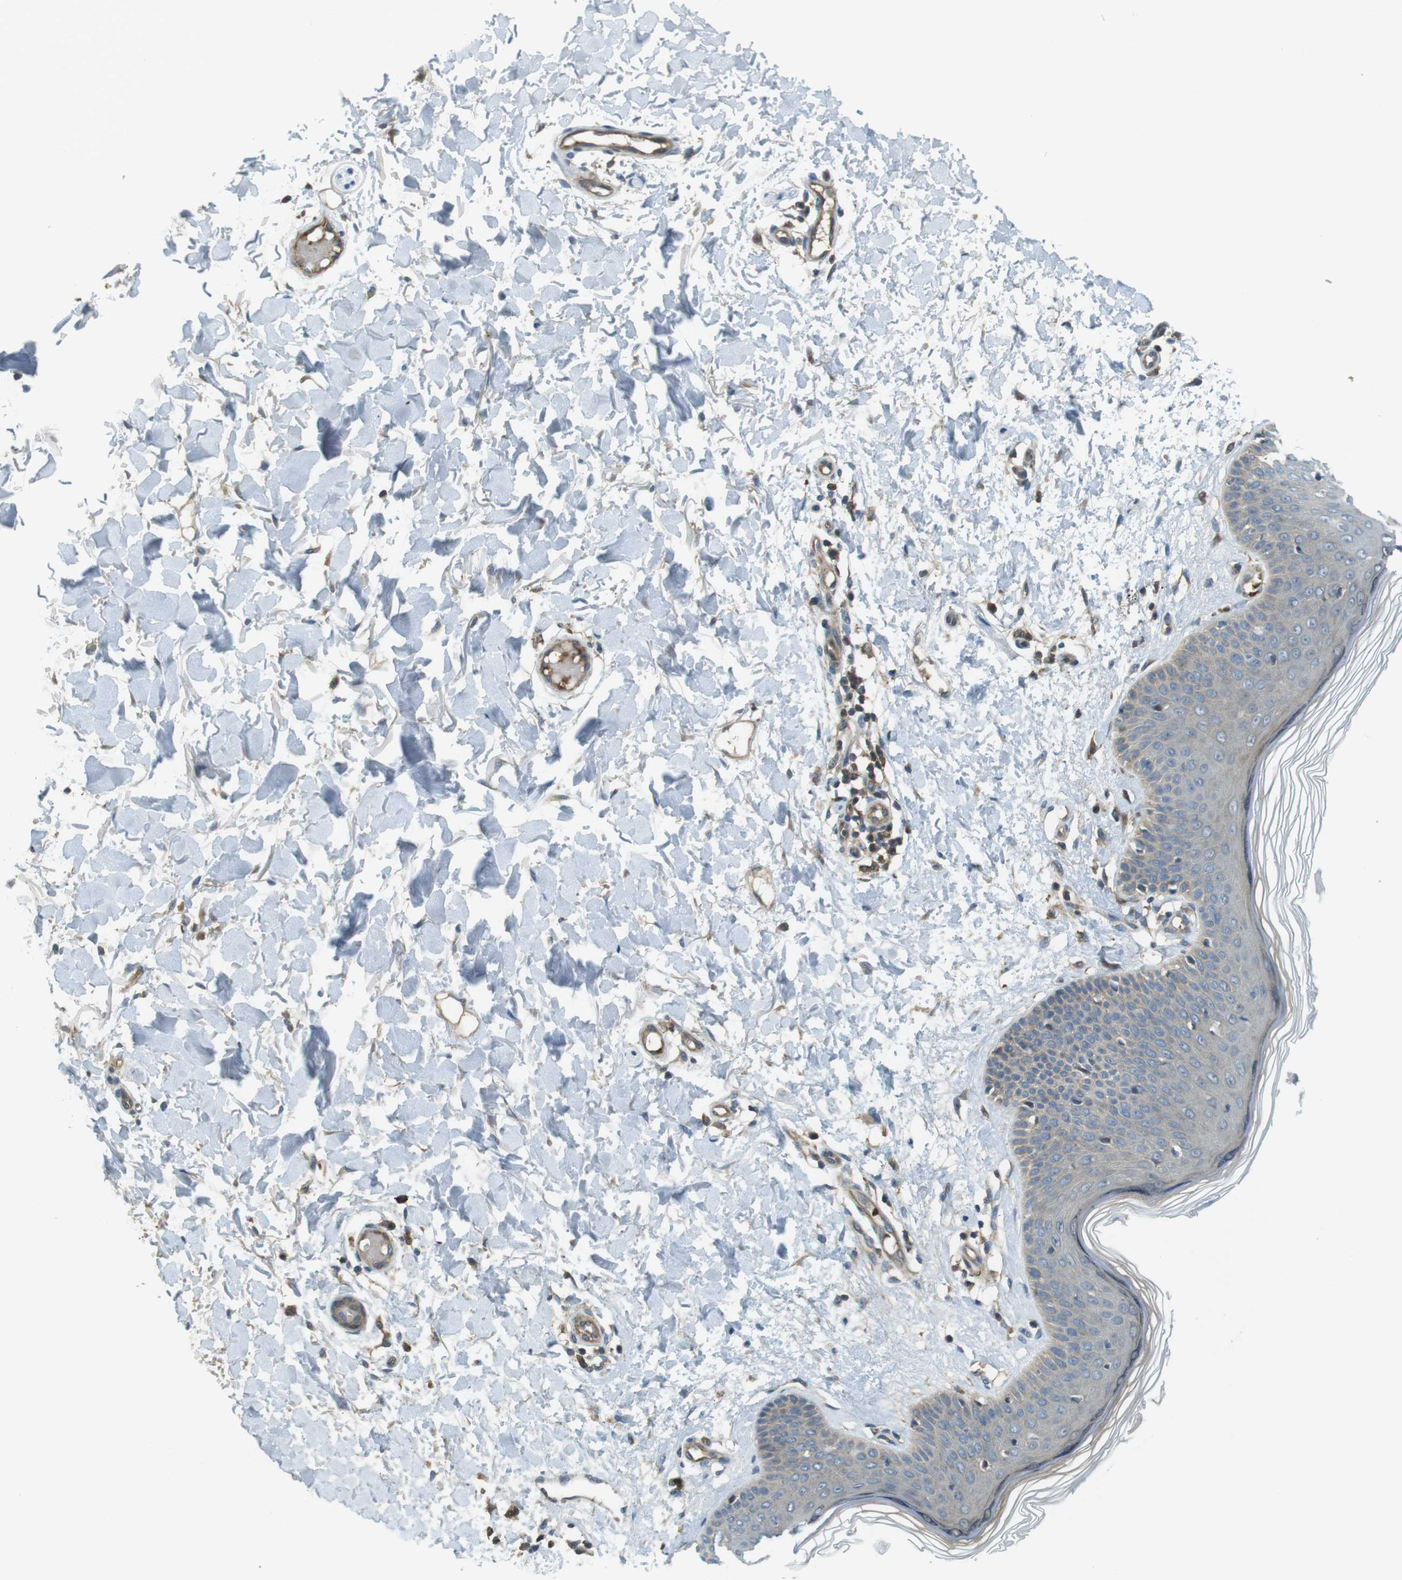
{"staining": {"intensity": "moderate", "quantity": ">75%", "location": "cytoplasmic/membranous"}, "tissue": "skin", "cell_type": "Fibroblasts", "image_type": "normal", "snomed": [{"axis": "morphology", "description": "Normal tissue, NOS"}, {"axis": "topography", "description": "Skin"}], "caption": "Protein expression analysis of benign human skin reveals moderate cytoplasmic/membranous positivity in approximately >75% of fibroblasts.", "gene": "LRRC3B", "patient": {"sex": "female", "age": 56}}